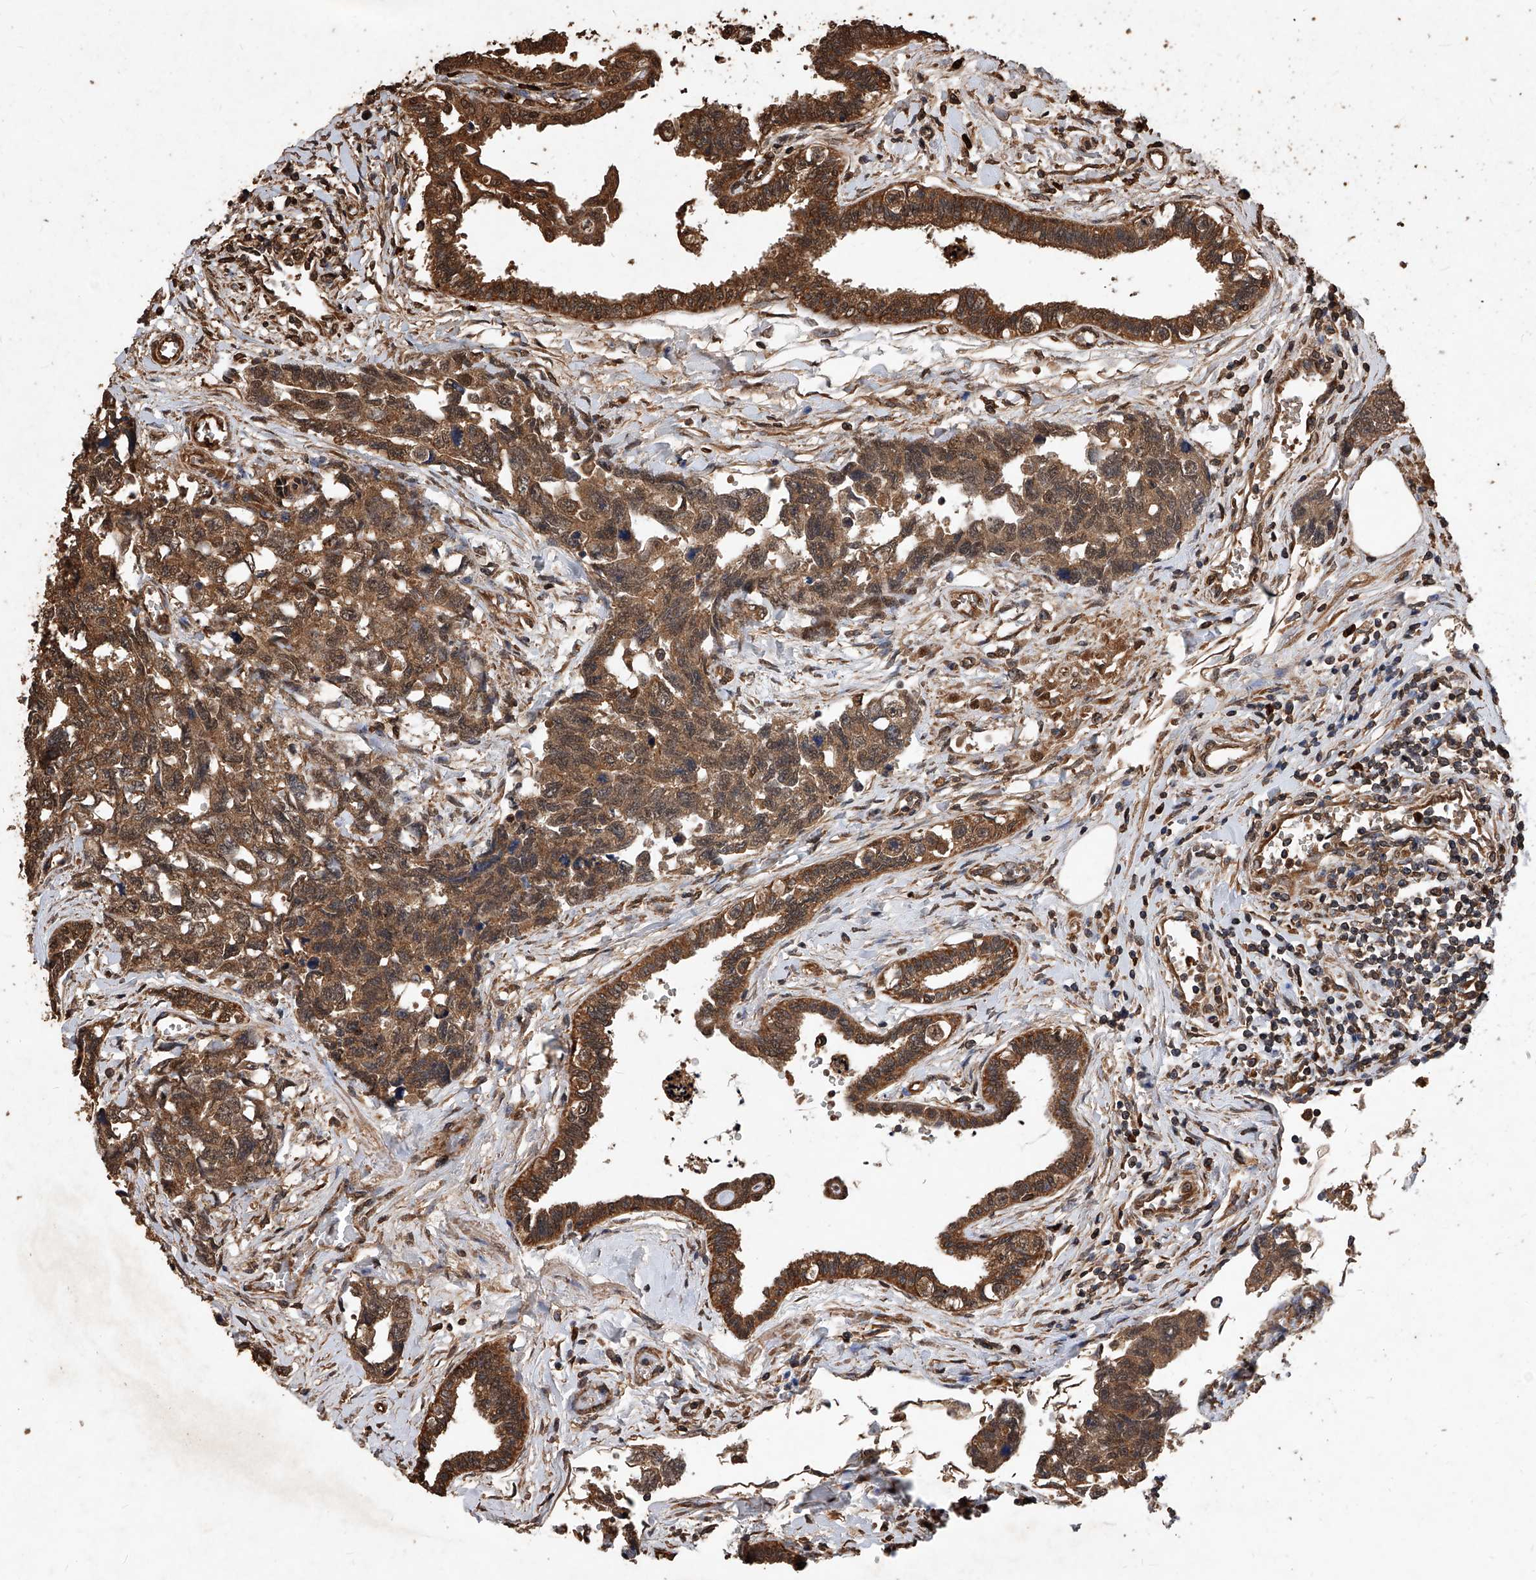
{"staining": {"intensity": "moderate", "quantity": ">75%", "location": "cytoplasmic/membranous"}, "tissue": "testis cancer", "cell_type": "Tumor cells", "image_type": "cancer", "snomed": [{"axis": "morphology", "description": "Carcinoma, Embryonal, NOS"}, {"axis": "topography", "description": "Testis"}], "caption": "Immunohistochemical staining of human testis cancer reveals medium levels of moderate cytoplasmic/membranous protein staining in about >75% of tumor cells.", "gene": "UCP2", "patient": {"sex": "male", "age": 31}}